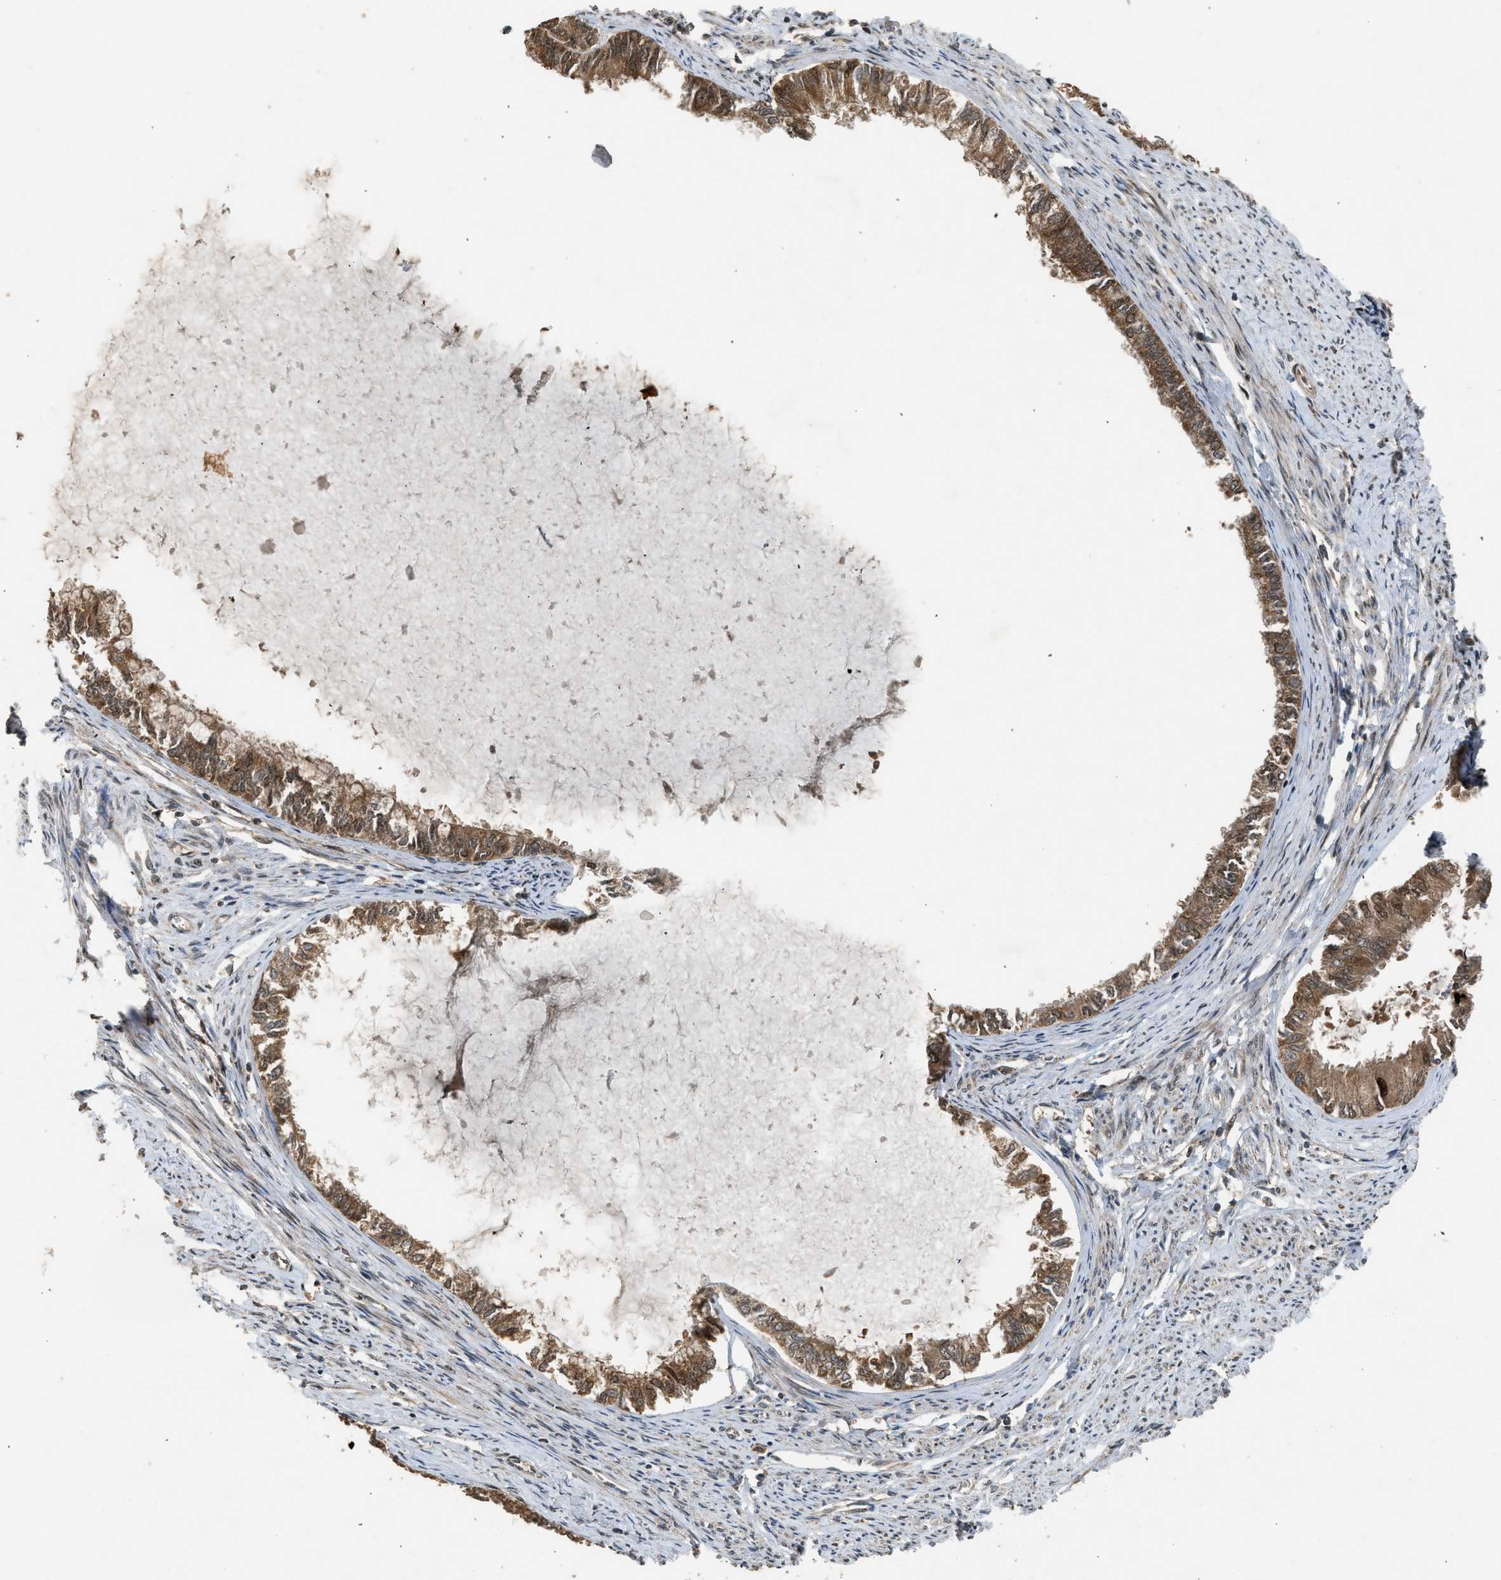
{"staining": {"intensity": "moderate", "quantity": ">75%", "location": "cytoplasmic/membranous"}, "tissue": "endometrial cancer", "cell_type": "Tumor cells", "image_type": "cancer", "snomed": [{"axis": "morphology", "description": "Adenocarcinoma, NOS"}, {"axis": "topography", "description": "Endometrium"}], "caption": "The image reveals staining of endometrial cancer (adenocarcinoma), revealing moderate cytoplasmic/membranous protein staining (brown color) within tumor cells.", "gene": "TXNL1", "patient": {"sex": "female", "age": 86}}